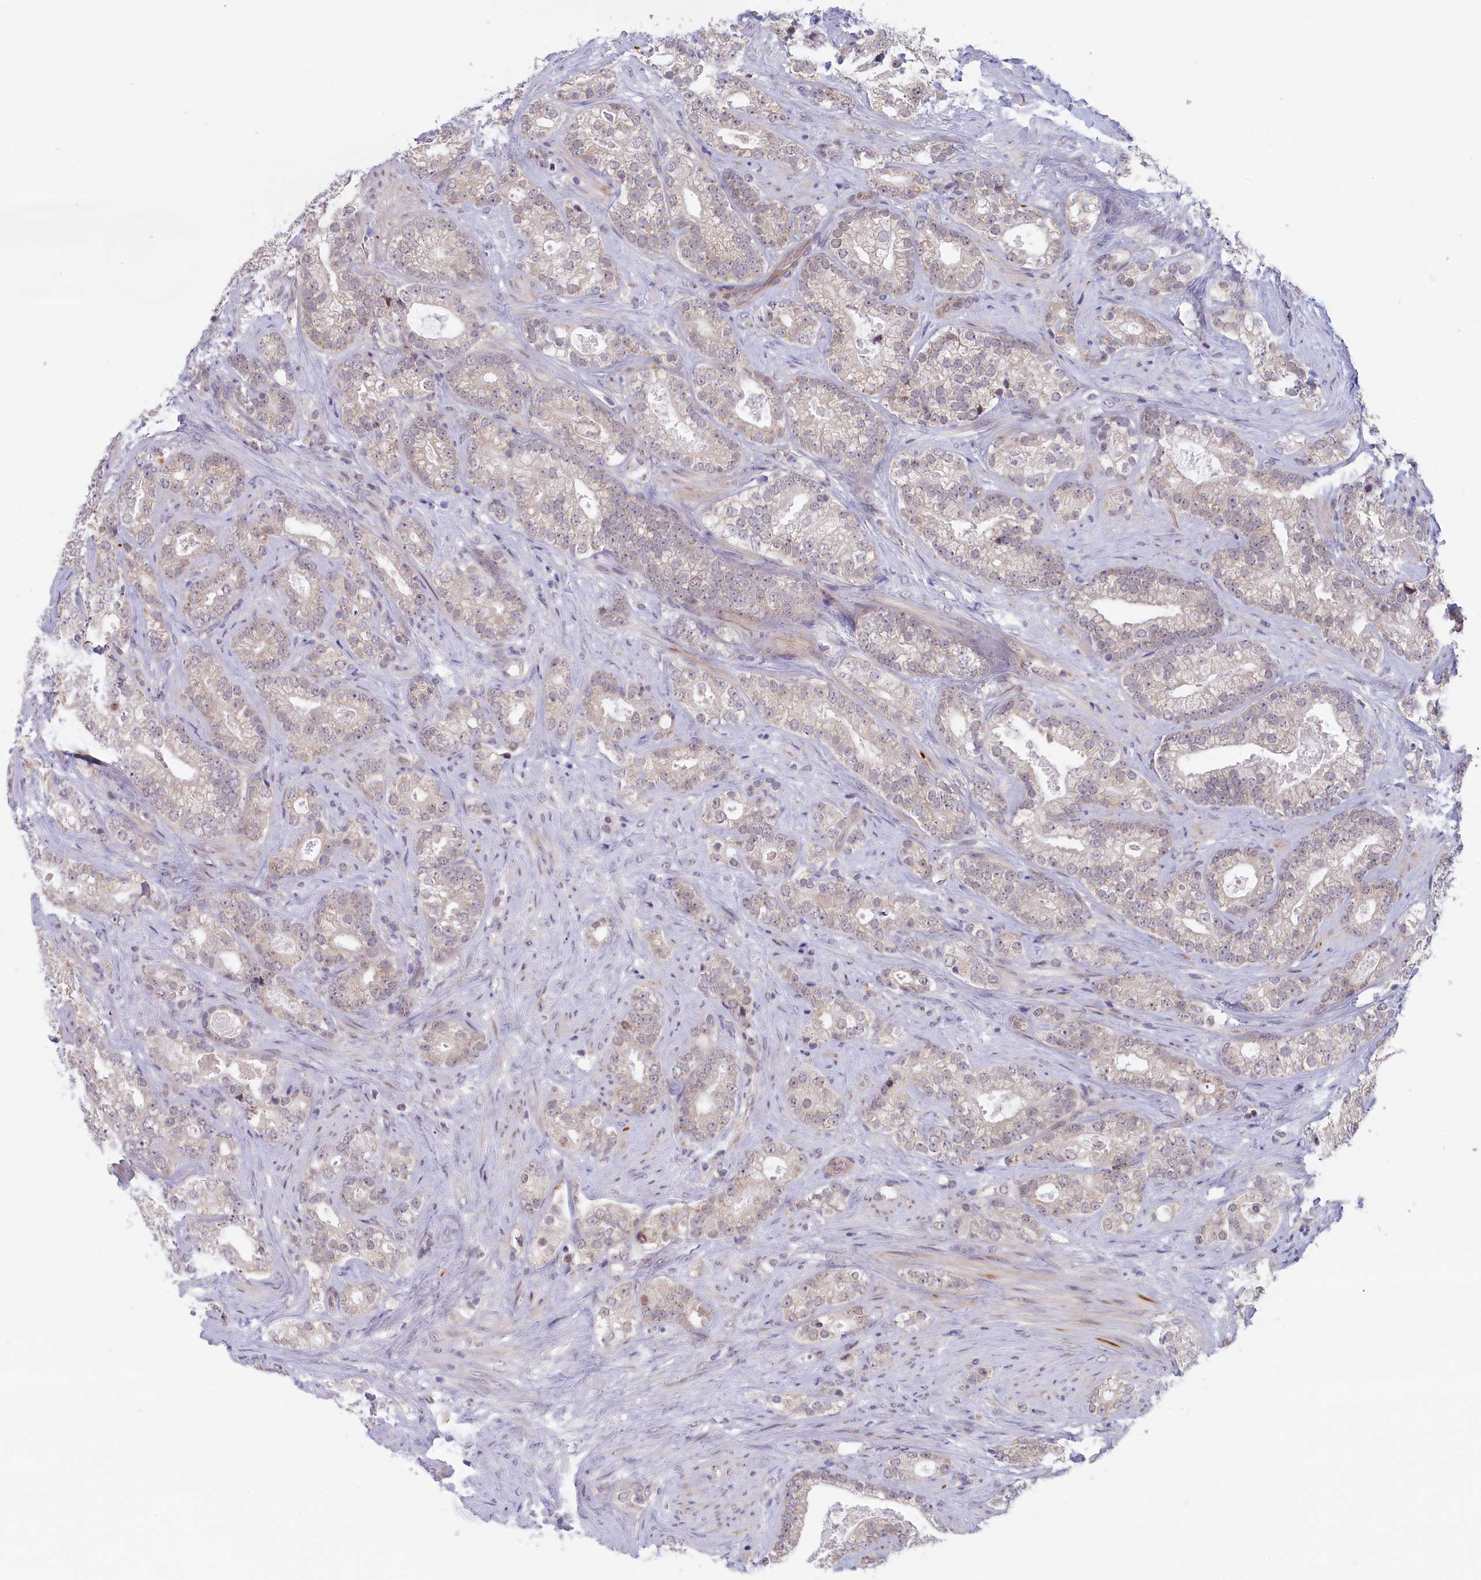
{"staining": {"intensity": "weak", "quantity": "<25%", "location": "nuclear"}, "tissue": "prostate cancer", "cell_type": "Tumor cells", "image_type": "cancer", "snomed": [{"axis": "morphology", "description": "Adenocarcinoma, High grade"}, {"axis": "topography", "description": "Prostate and seminal vesicle, NOS"}], "caption": "IHC photomicrograph of neoplastic tissue: prostate adenocarcinoma (high-grade) stained with DAB (3,3'-diaminobenzidine) reveals no significant protein positivity in tumor cells.", "gene": "IGFALS", "patient": {"sex": "male", "age": 67}}